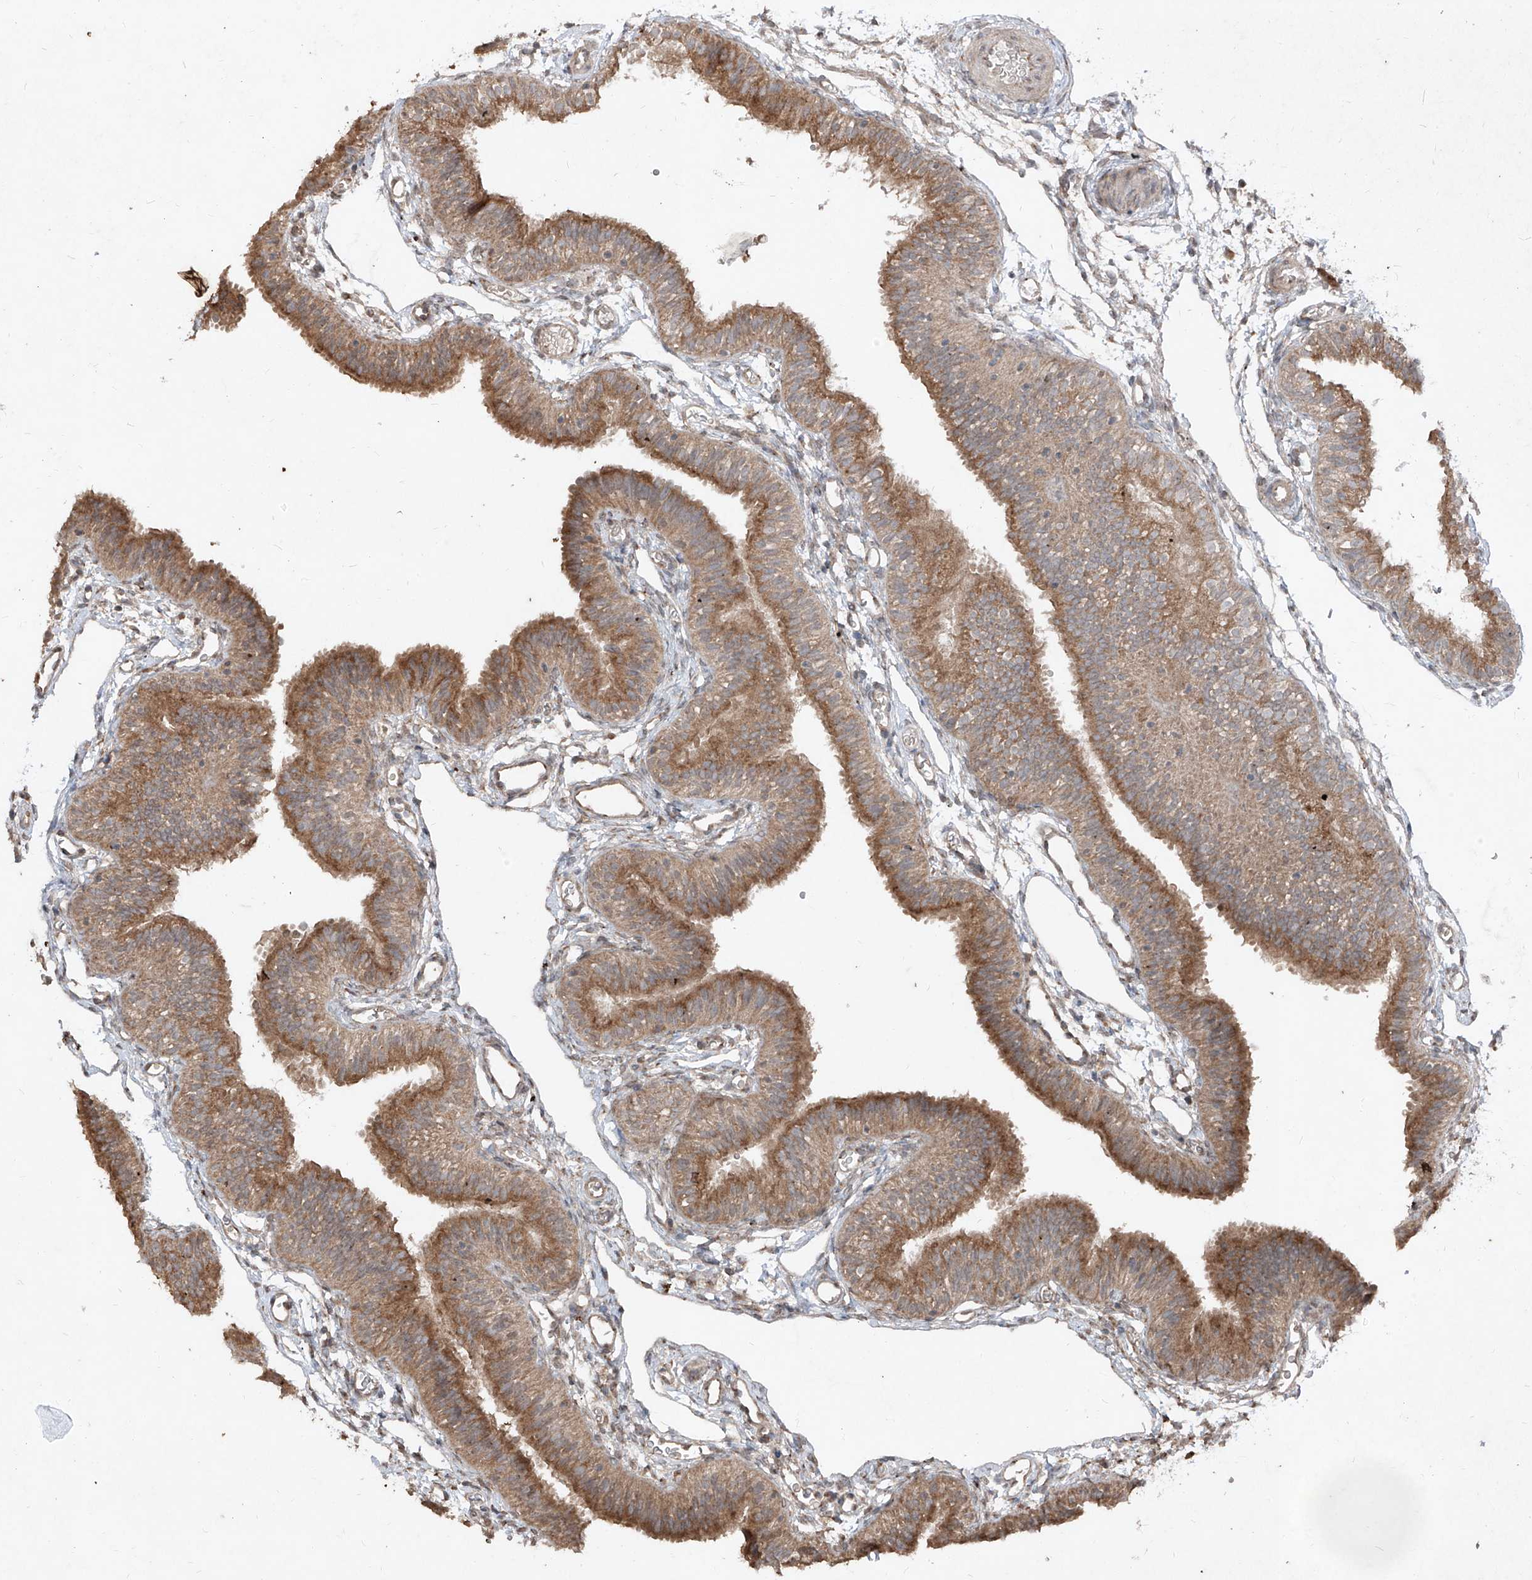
{"staining": {"intensity": "moderate", "quantity": ">75%", "location": "cytoplasmic/membranous"}, "tissue": "fallopian tube", "cell_type": "Glandular cells", "image_type": "normal", "snomed": [{"axis": "morphology", "description": "Normal tissue, NOS"}, {"axis": "topography", "description": "Fallopian tube"}], "caption": "Protein analysis of unremarkable fallopian tube exhibits moderate cytoplasmic/membranous positivity in about >75% of glandular cells.", "gene": "ABCD3", "patient": {"sex": "female", "age": 35}}